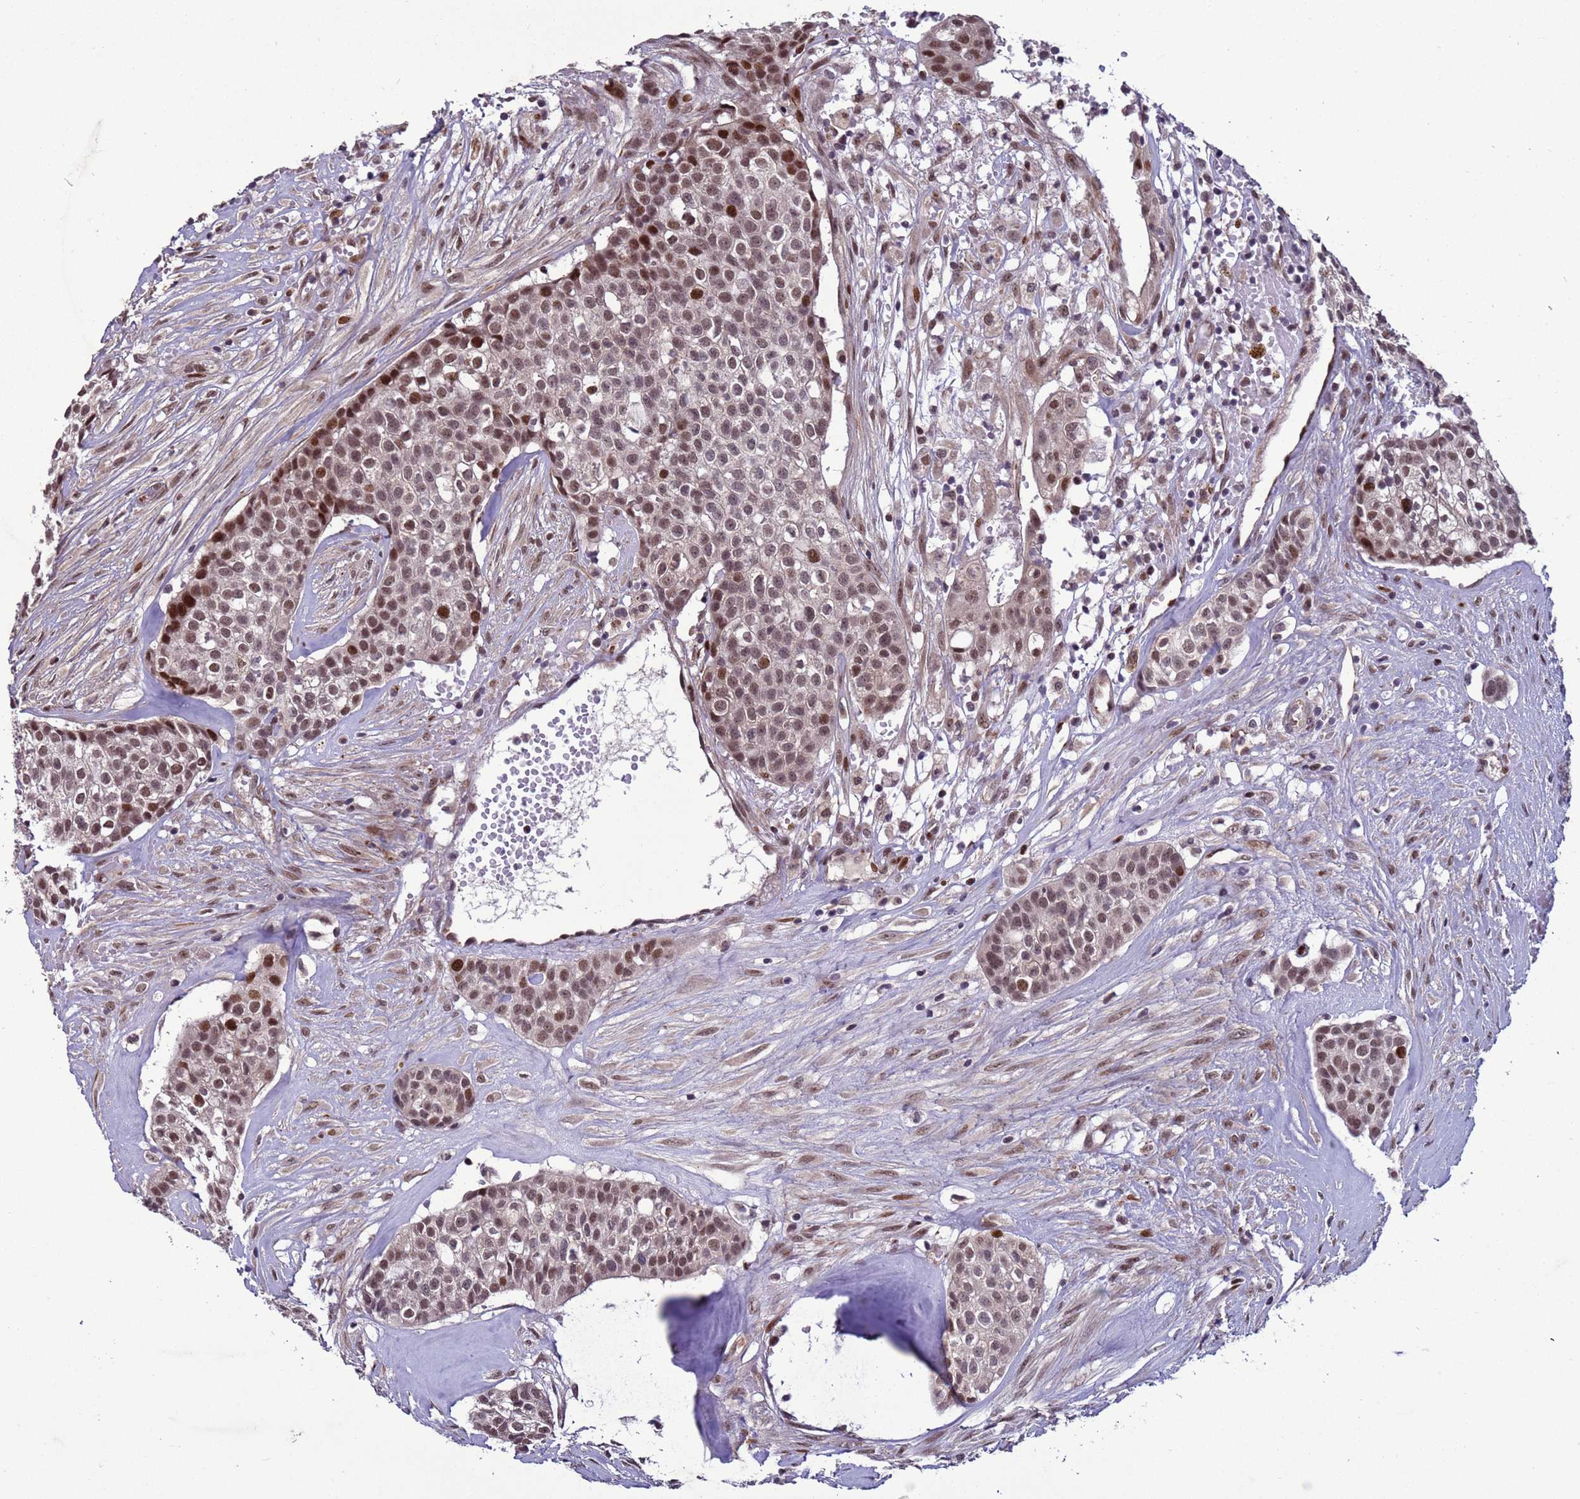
{"staining": {"intensity": "moderate", "quantity": ">75%", "location": "nuclear"}, "tissue": "head and neck cancer", "cell_type": "Tumor cells", "image_type": "cancer", "snomed": [{"axis": "morphology", "description": "Adenocarcinoma, NOS"}, {"axis": "topography", "description": "Head-Neck"}], "caption": "This image displays immunohistochemistry (IHC) staining of head and neck adenocarcinoma, with medium moderate nuclear expression in approximately >75% of tumor cells.", "gene": "SHC3", "patient": {"sex": "male", "age": 81}}